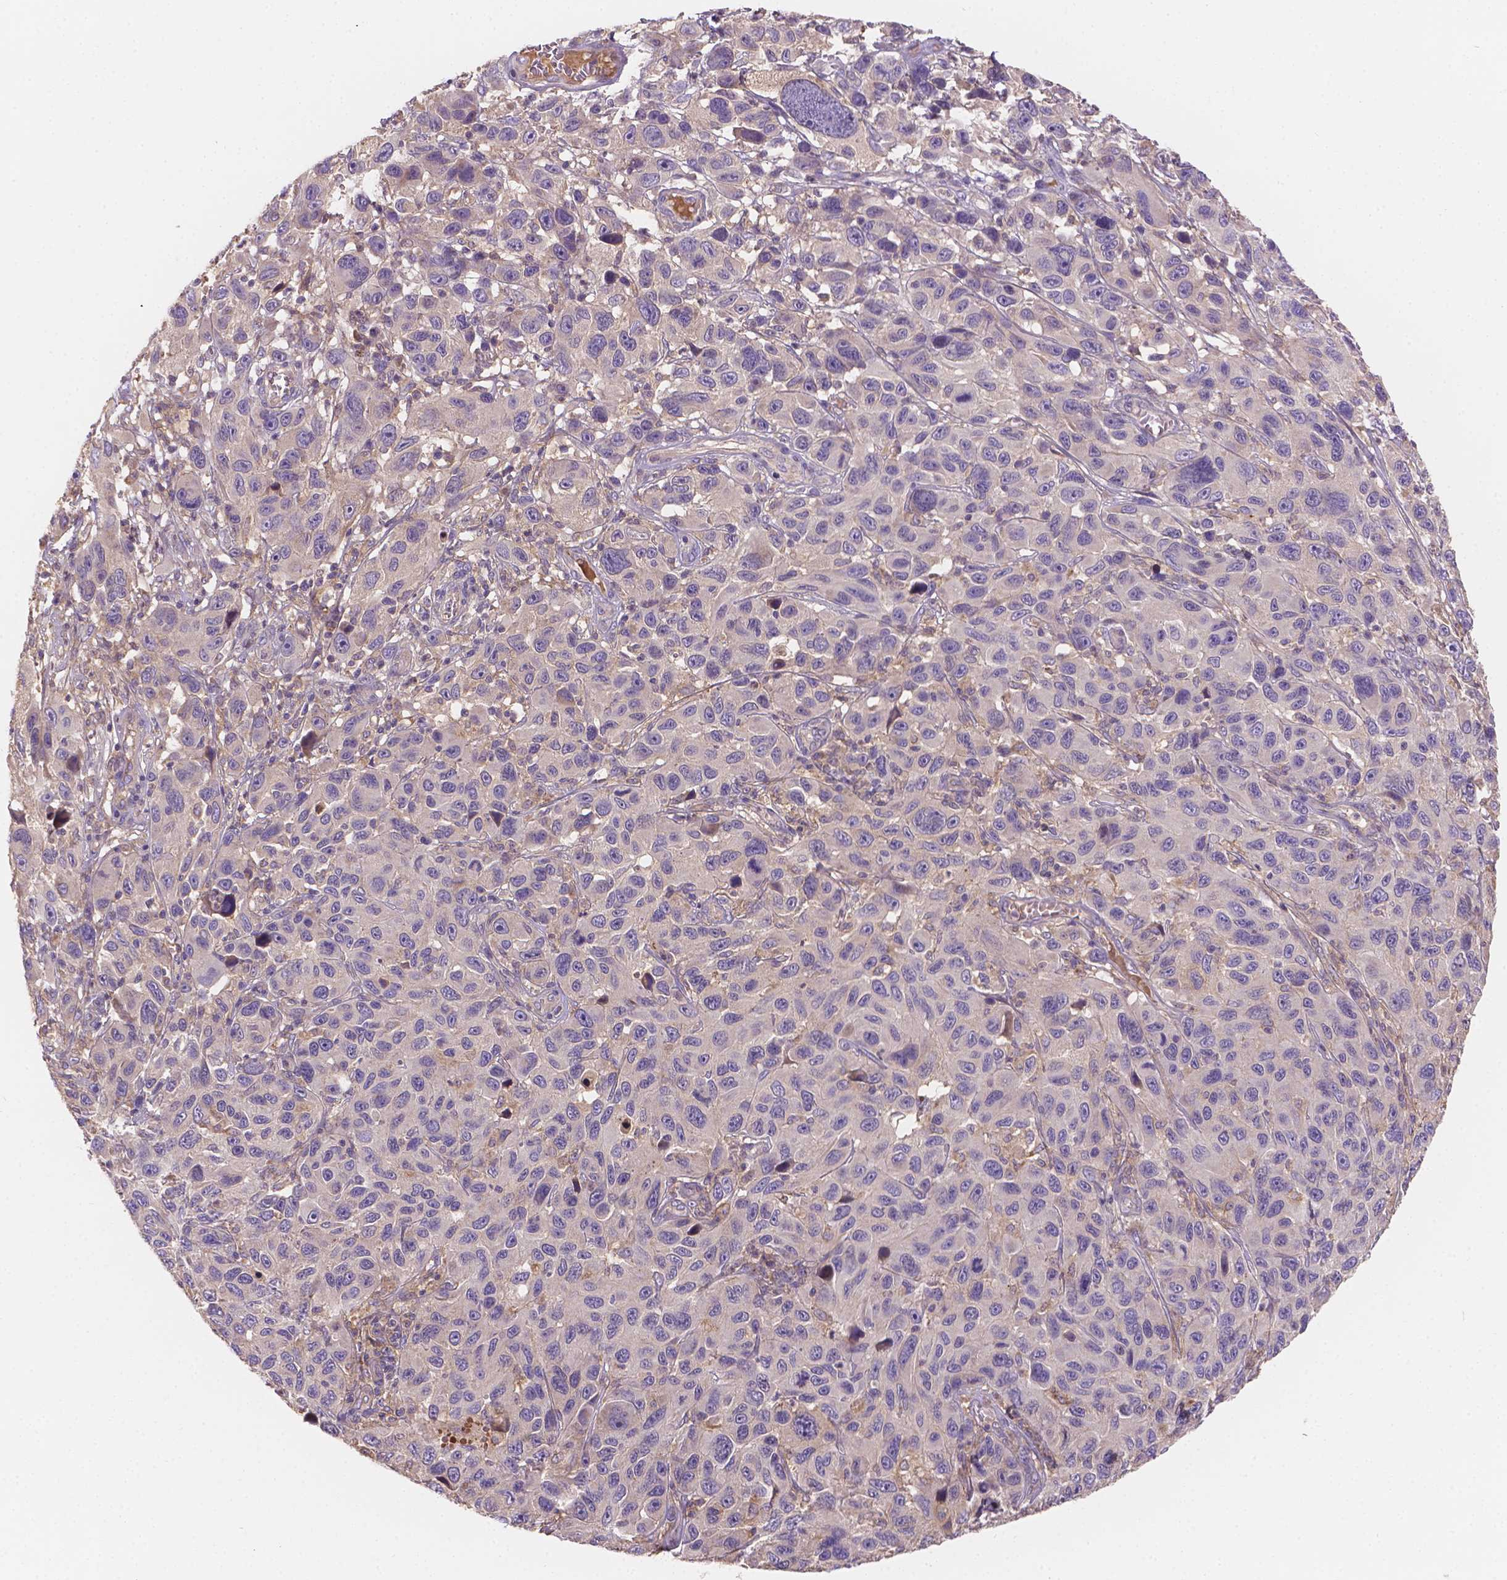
{"staining": {"intensity": "negative", "quantity": "none", "location": "none"}, "tissue": "melanoma", "cell_type": "Tumor cells", "image_type": "cancer", "snomed": [{"axis": "morphology", "description": "Malignant melanoma, NOS"}, {"axis": "topography", "description": "Skin"}], "caption": "High magnification brightfield microscopy of melanoma stained with DAB (brown) and counterstained with hematoxylin (blue): tumor cells show no significant positivity.", "gene": "CDK10", "patient": {"sex": "male", "age": 53}}